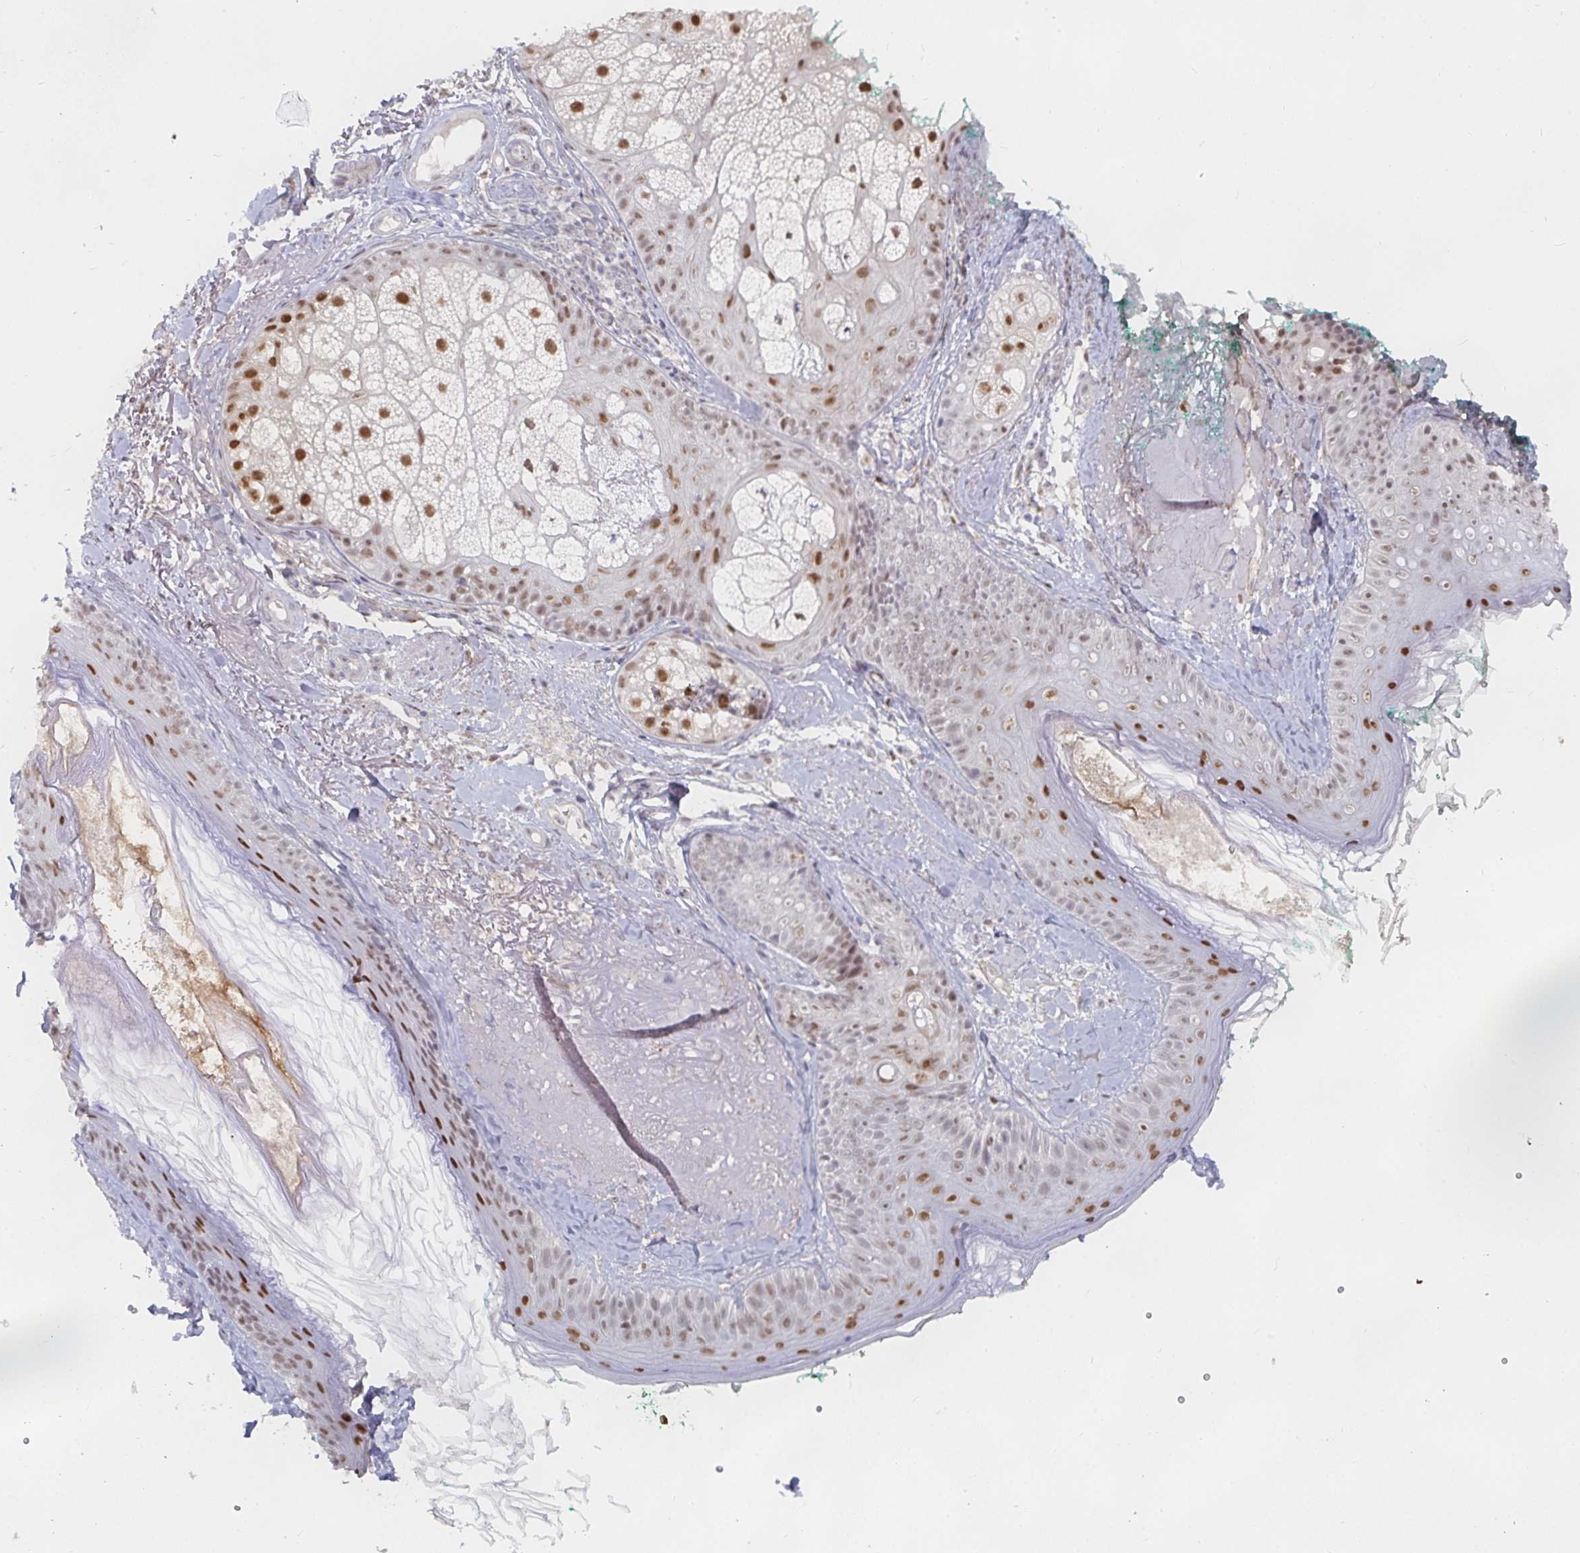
{"staining": {"intensity": "negative", "quantity": "none", "location": "none"}, "tissue": "skin", "cell_type": "Fibroblasts", "image_type": "normal", "snomed": [{"axis": "morphology", "description": "Normal tissue, NOS"}, {"axis": "topography", "description": "Skin"}], "caption": "Fibroblasts show no significant expression in normal skin. (DAB (3,3'-diaminobenzidine) immunohistochemistry (IHC) with hematoxylin counter stain).", "gene": "RCOR1", "patient": {"sex": "male", "age": 73}}